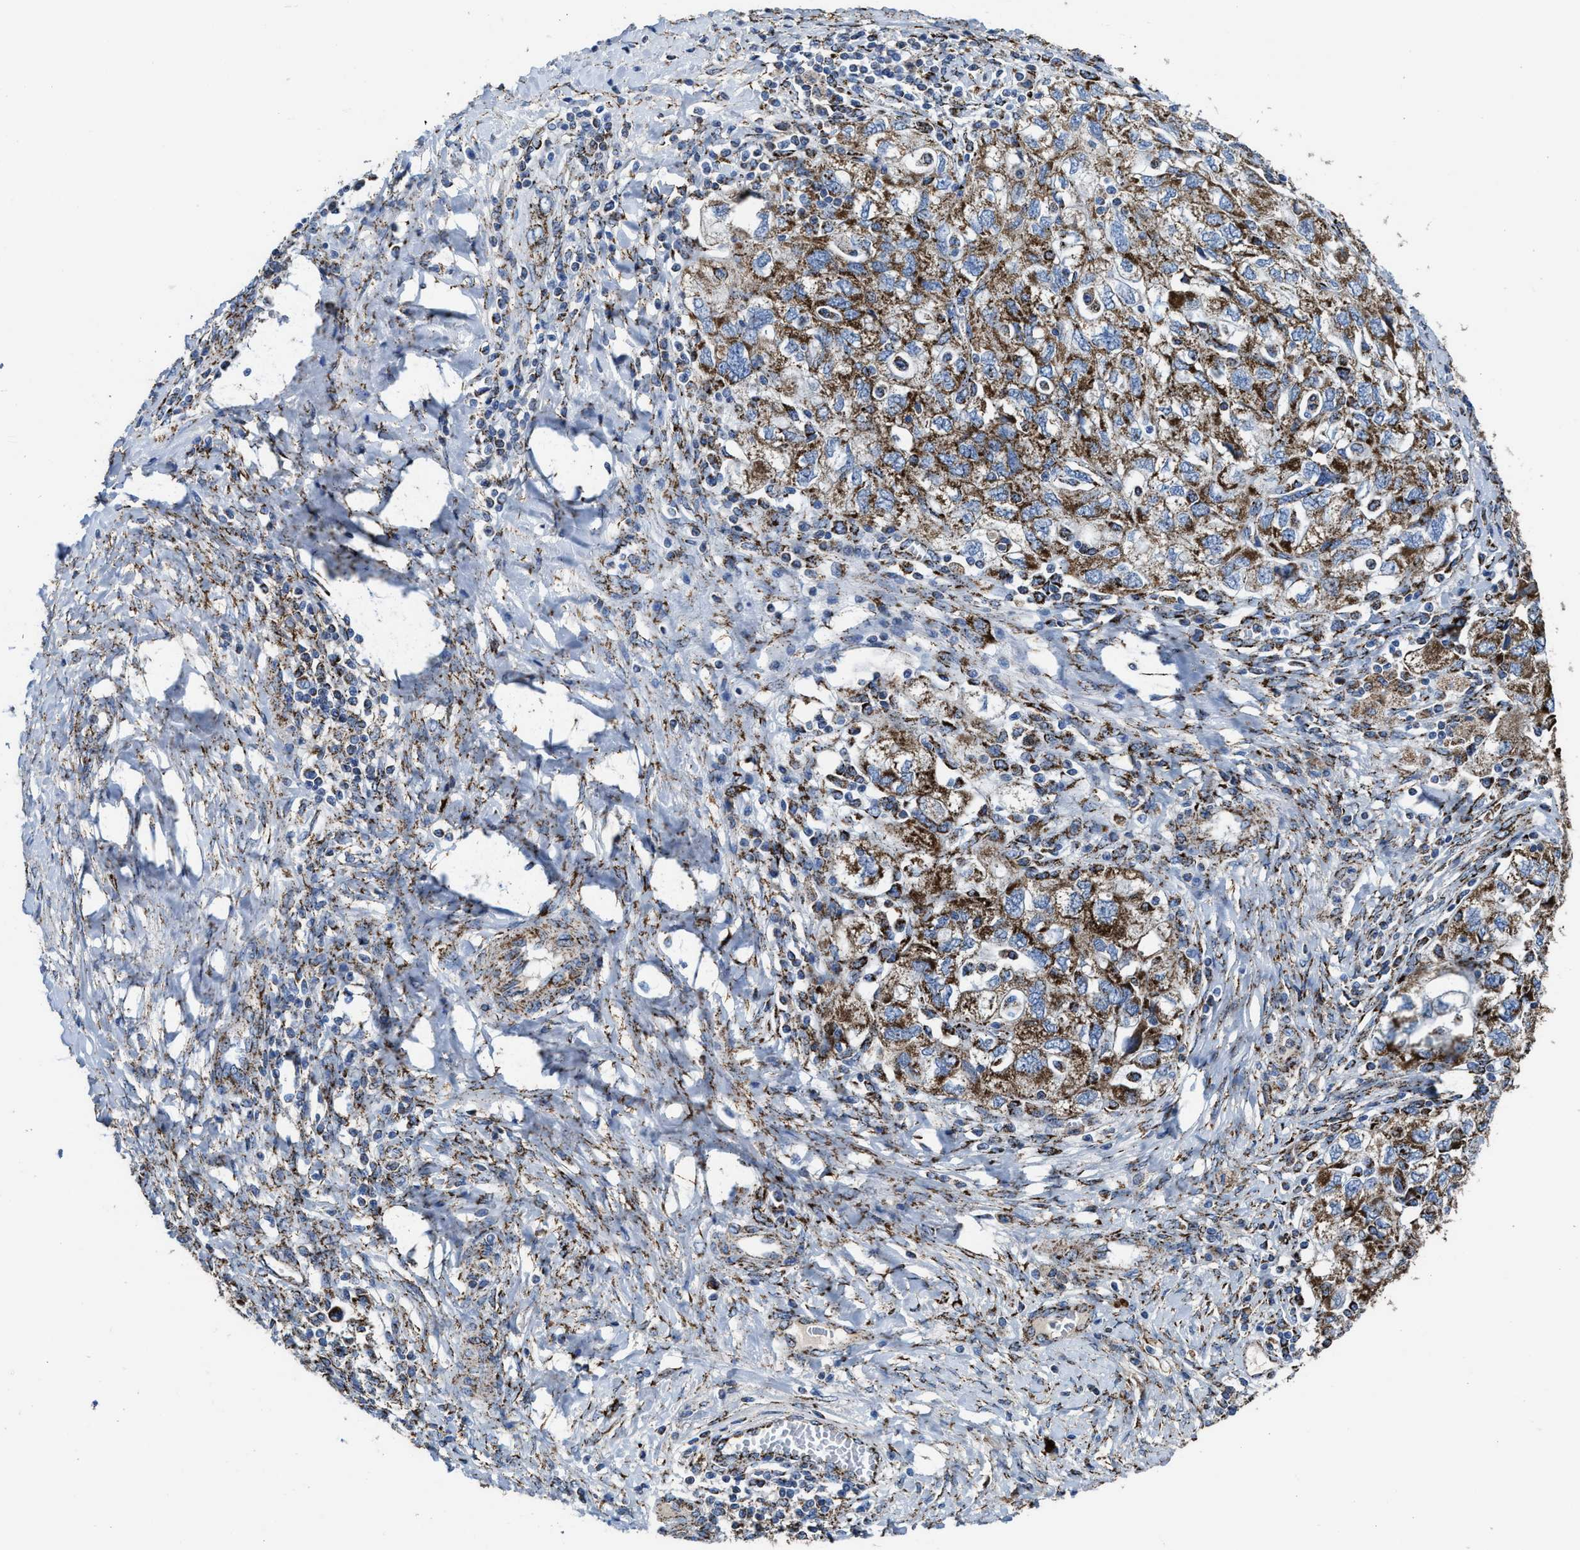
{"staining": {"intensity": "strong", "quantity": ">75%", "location": "cytoplasmic/membranous"}, "tissue": "ovarian cancer", "cell_type": "Tumor cells", "image_type": "cancer", "snomed": [{"axis": "morphology", "description": "Carcinoma, NOS"}, {"axis": "morphology", "description": "Cystadenocarcinoma, serous, NOS"}, {"axis": "topography", "description": "Ovary"}], "caption": "High-power microscopy captured an IHC micrograph of serous cystadenocarcinoma (ovarian), revealing strong cytoplasmic/membranous staining in about >75% of tumor cells. (DAB (3,3'-diaminobenzidine) IHC, brown staining for protein, blue staining for nuclei).", "gene": "ALDH1B1", "patient": {"sex": "female", "age": 69}}